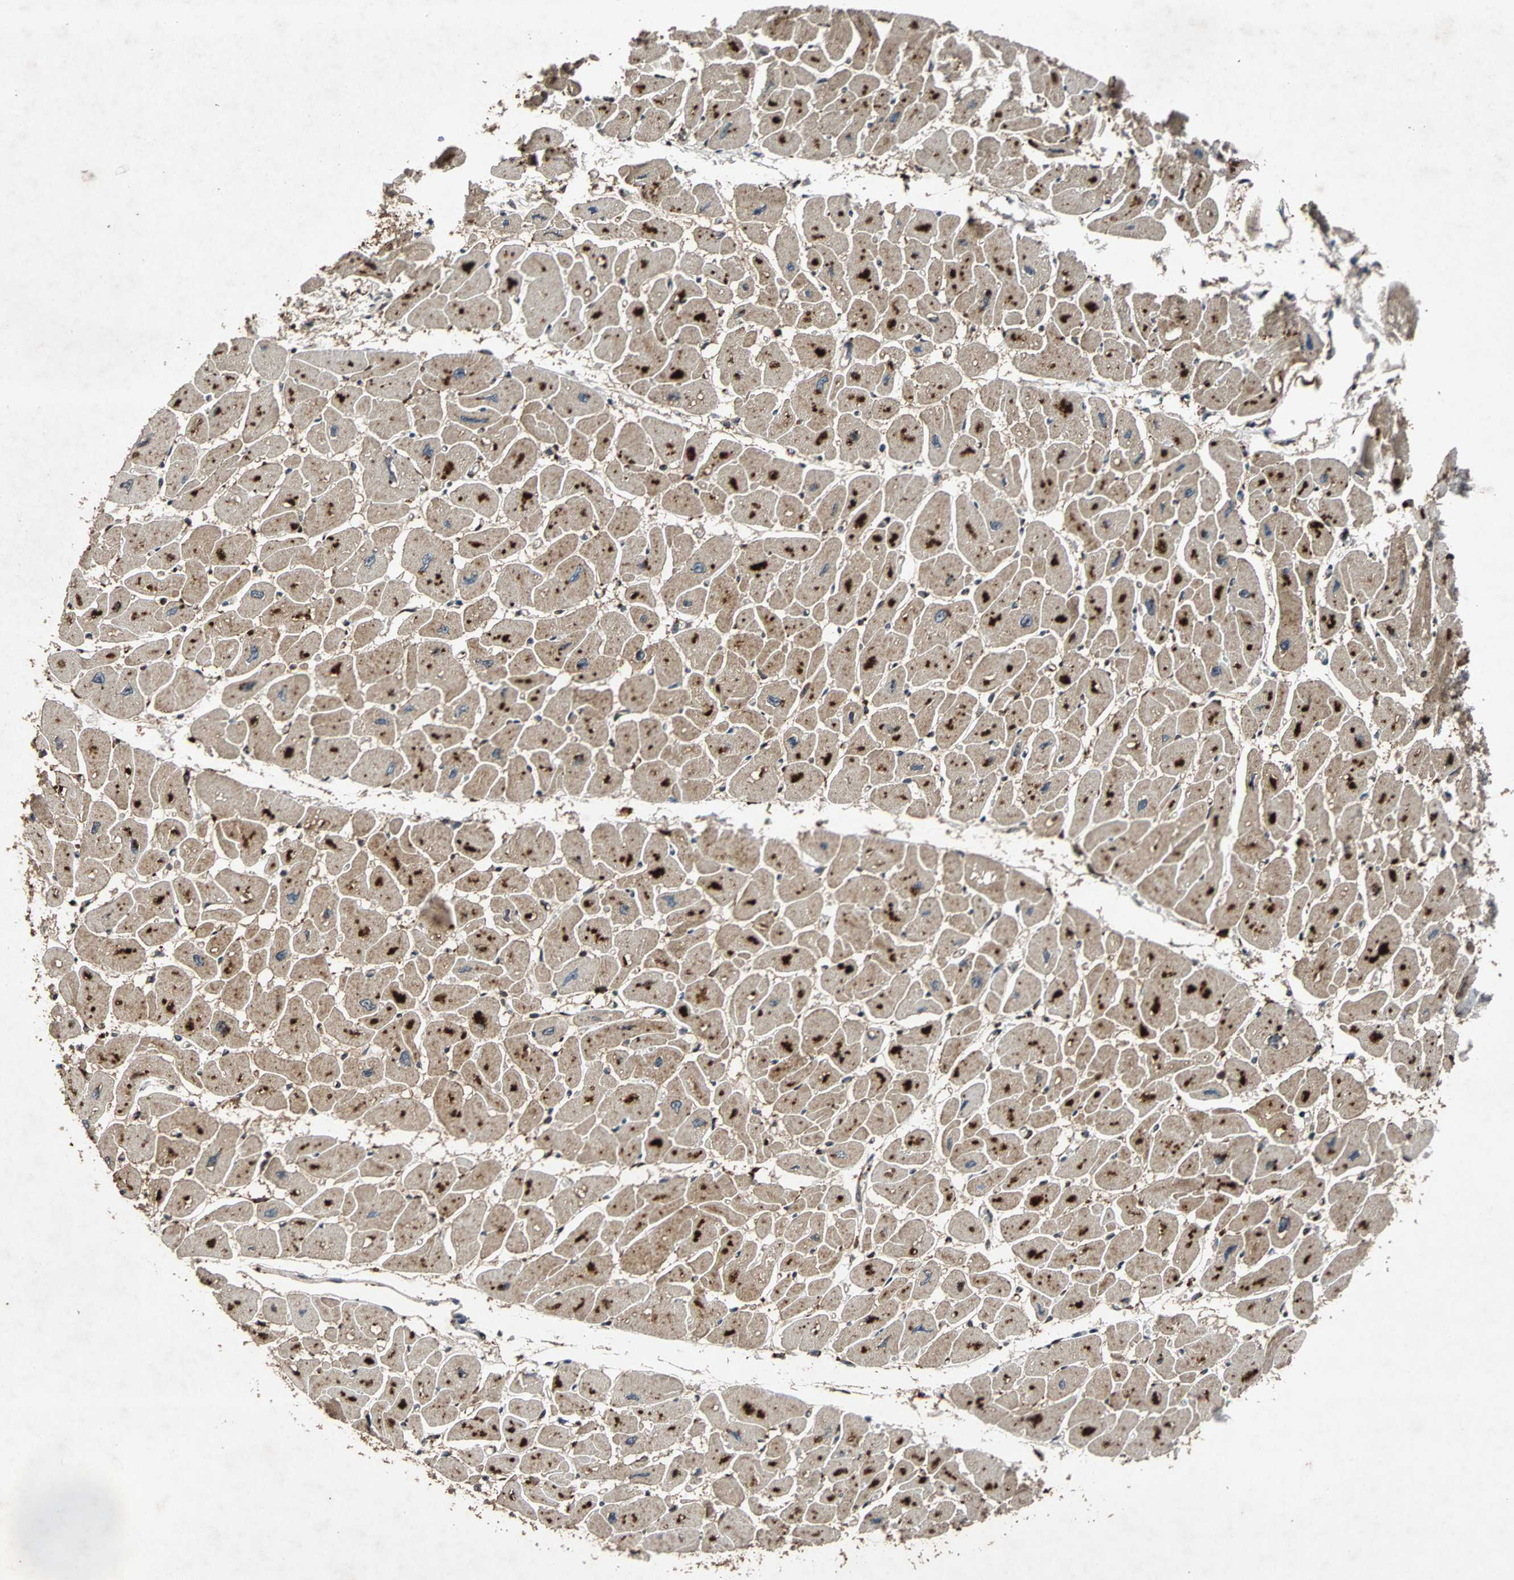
{"staining": {"intensity": "strong", "quantity": ">75%", "location": "cytoplasmic/membranous"}, "tissue": "heart muscle", "cell_type": "Cardiomyocytes", "image_type": "normal", "snomed": [{"axis": "morphology", "description": "Normal tissue, NOS"}, {"axis": "topography", "description": "Heart"}], "caption": "IHC image of benign heart muscle: human heart muscle stained using IHC reveals high levels of strong protein expression localized specifically in the cytoplasmic/membranous of cardiomyocytes, appearing as a cytoplasmic/membranous brown color.", "gene": "USP31", "patient": {"sex": "female", "age": 54}}